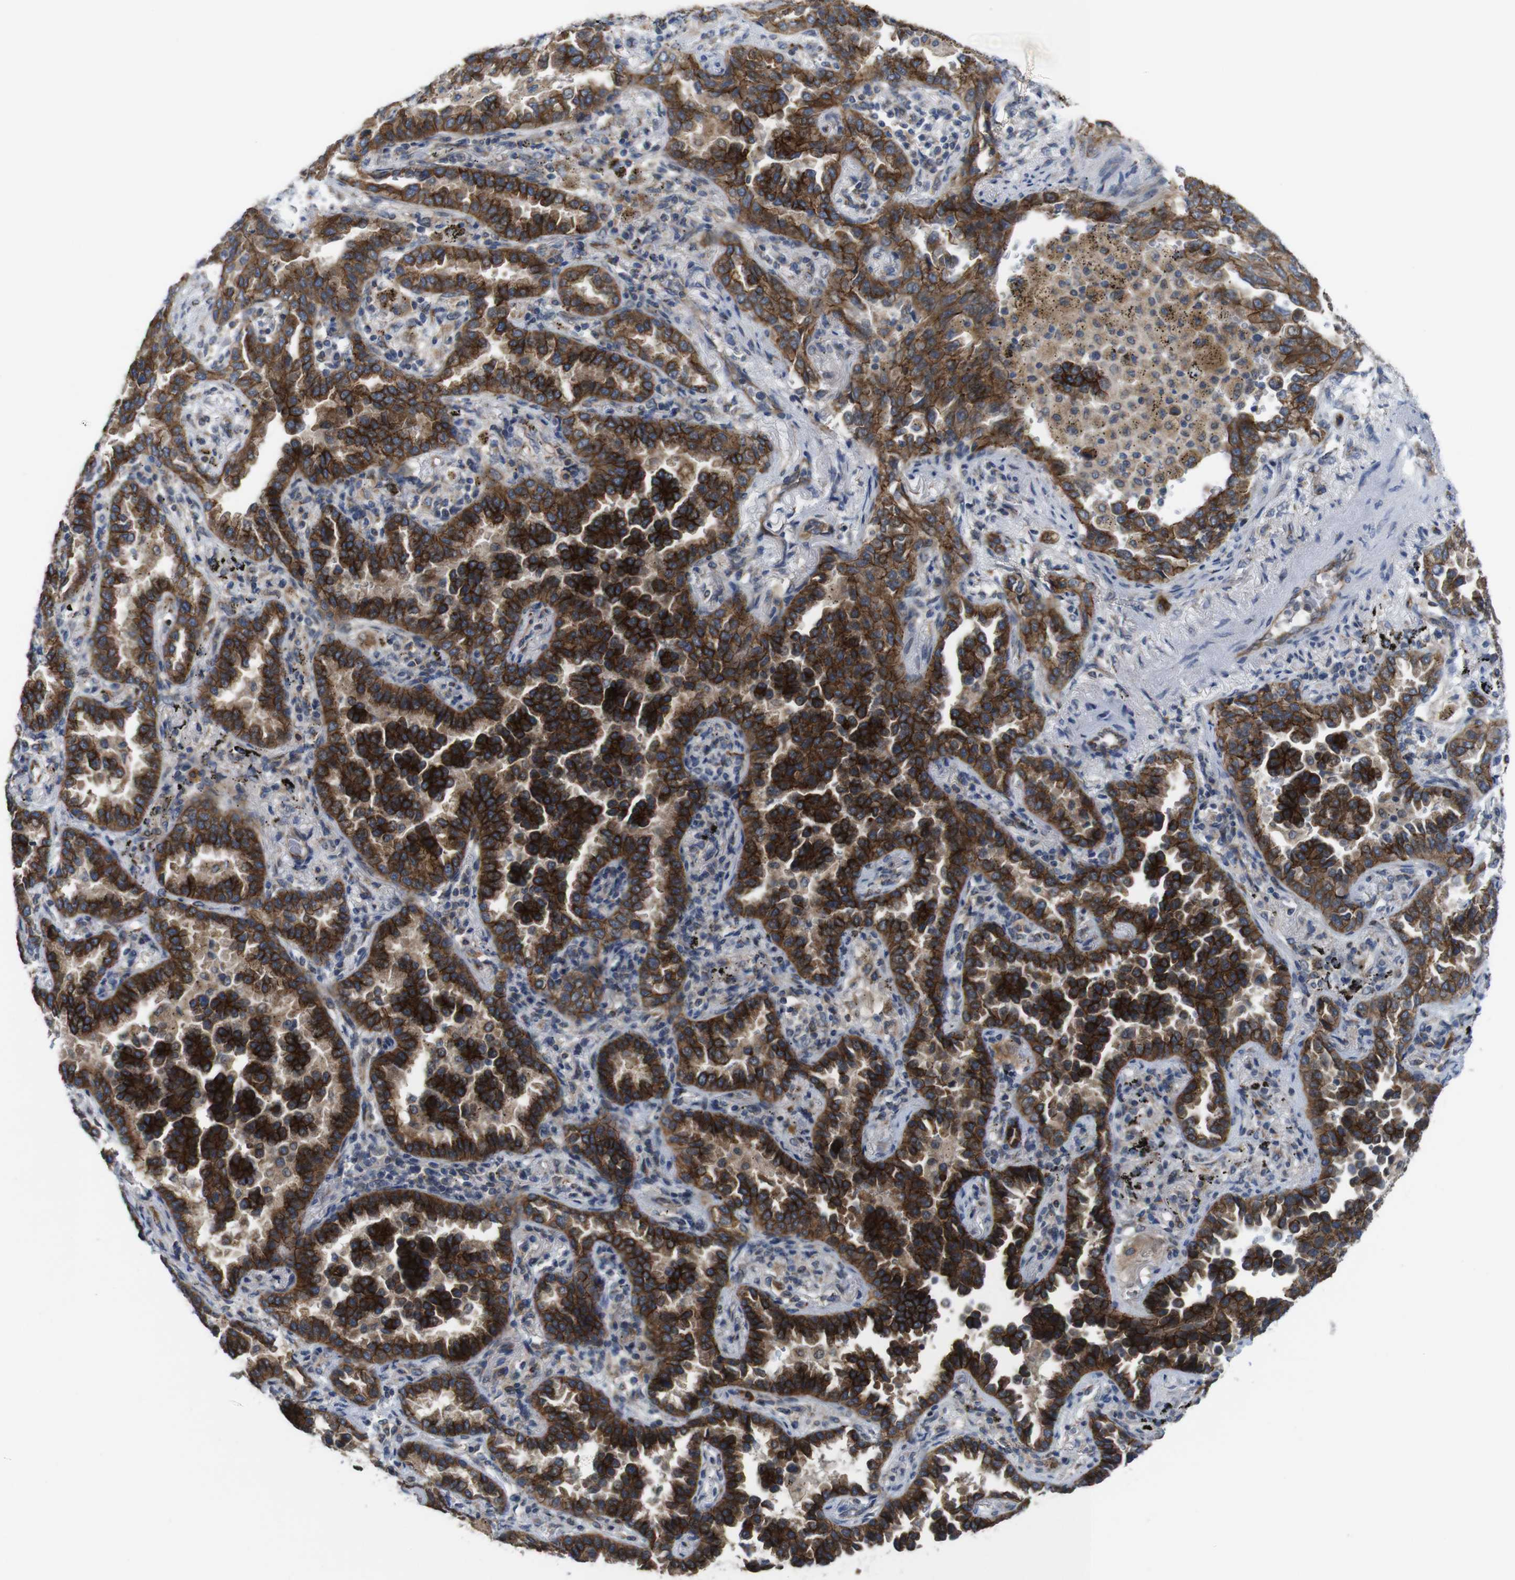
{"staining": {"intensity": "strong", "quantity": "25%-75%", "location": "cytoplasmic/membranous"}, "tissue": "lung cancer", "cell_type": "Tumor cells", "image_type": "cancer", "snomed": [{"axis": "morphology", "description": "Normal tissue, NOS"}, {"axis": "morphology", "description": "Adenocarcinoma, NOS"}, {"axis": "topography", "description": "Lung"}], "caption": "Tumor cells show strong cytoplasmic/membranous expression in approximately 25%-75% of cells in lung cancer.", "gene": "EFCAB14", "patient": {"sex": "male", "age": 59}}